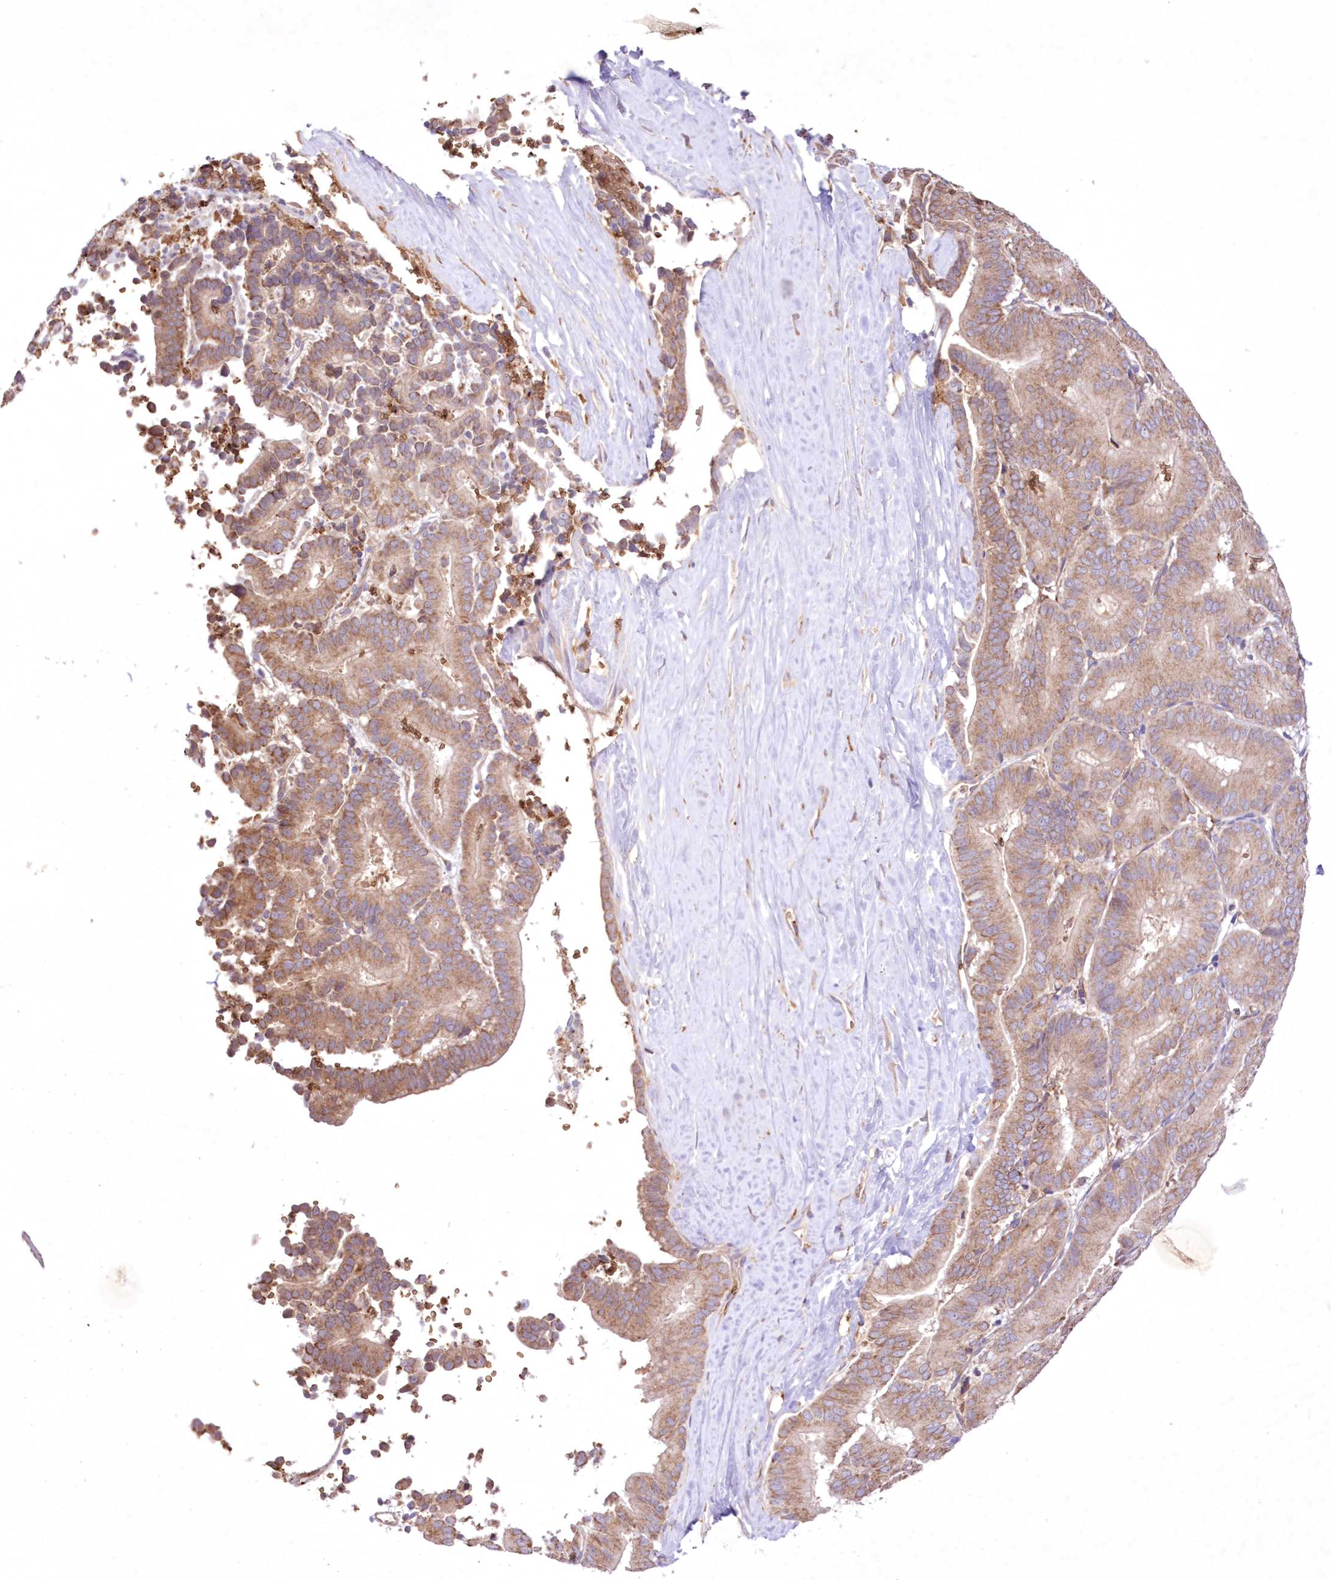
{"staining": {"intensity": "moderate", "quantity": ">75%", "location": "cytoplasmic/membranous"}, "tissue": "liver cancer", "cell_type": "Tumor cells", "image_type": "cancer", "snomed": [{"axis": "morphology", "description": "Cholangiocarcinoma"}, {"axis": "topography", "description": "Liver"}], "caption": "Human cholangiocarcinoma (liver) stained for a protein (brown) shows moderate cytoplasmic/membranous positive positivity in about >75% of tumor cells.", "gene": "FCHO2", "patient": {"sex": "female", "age": 75}}